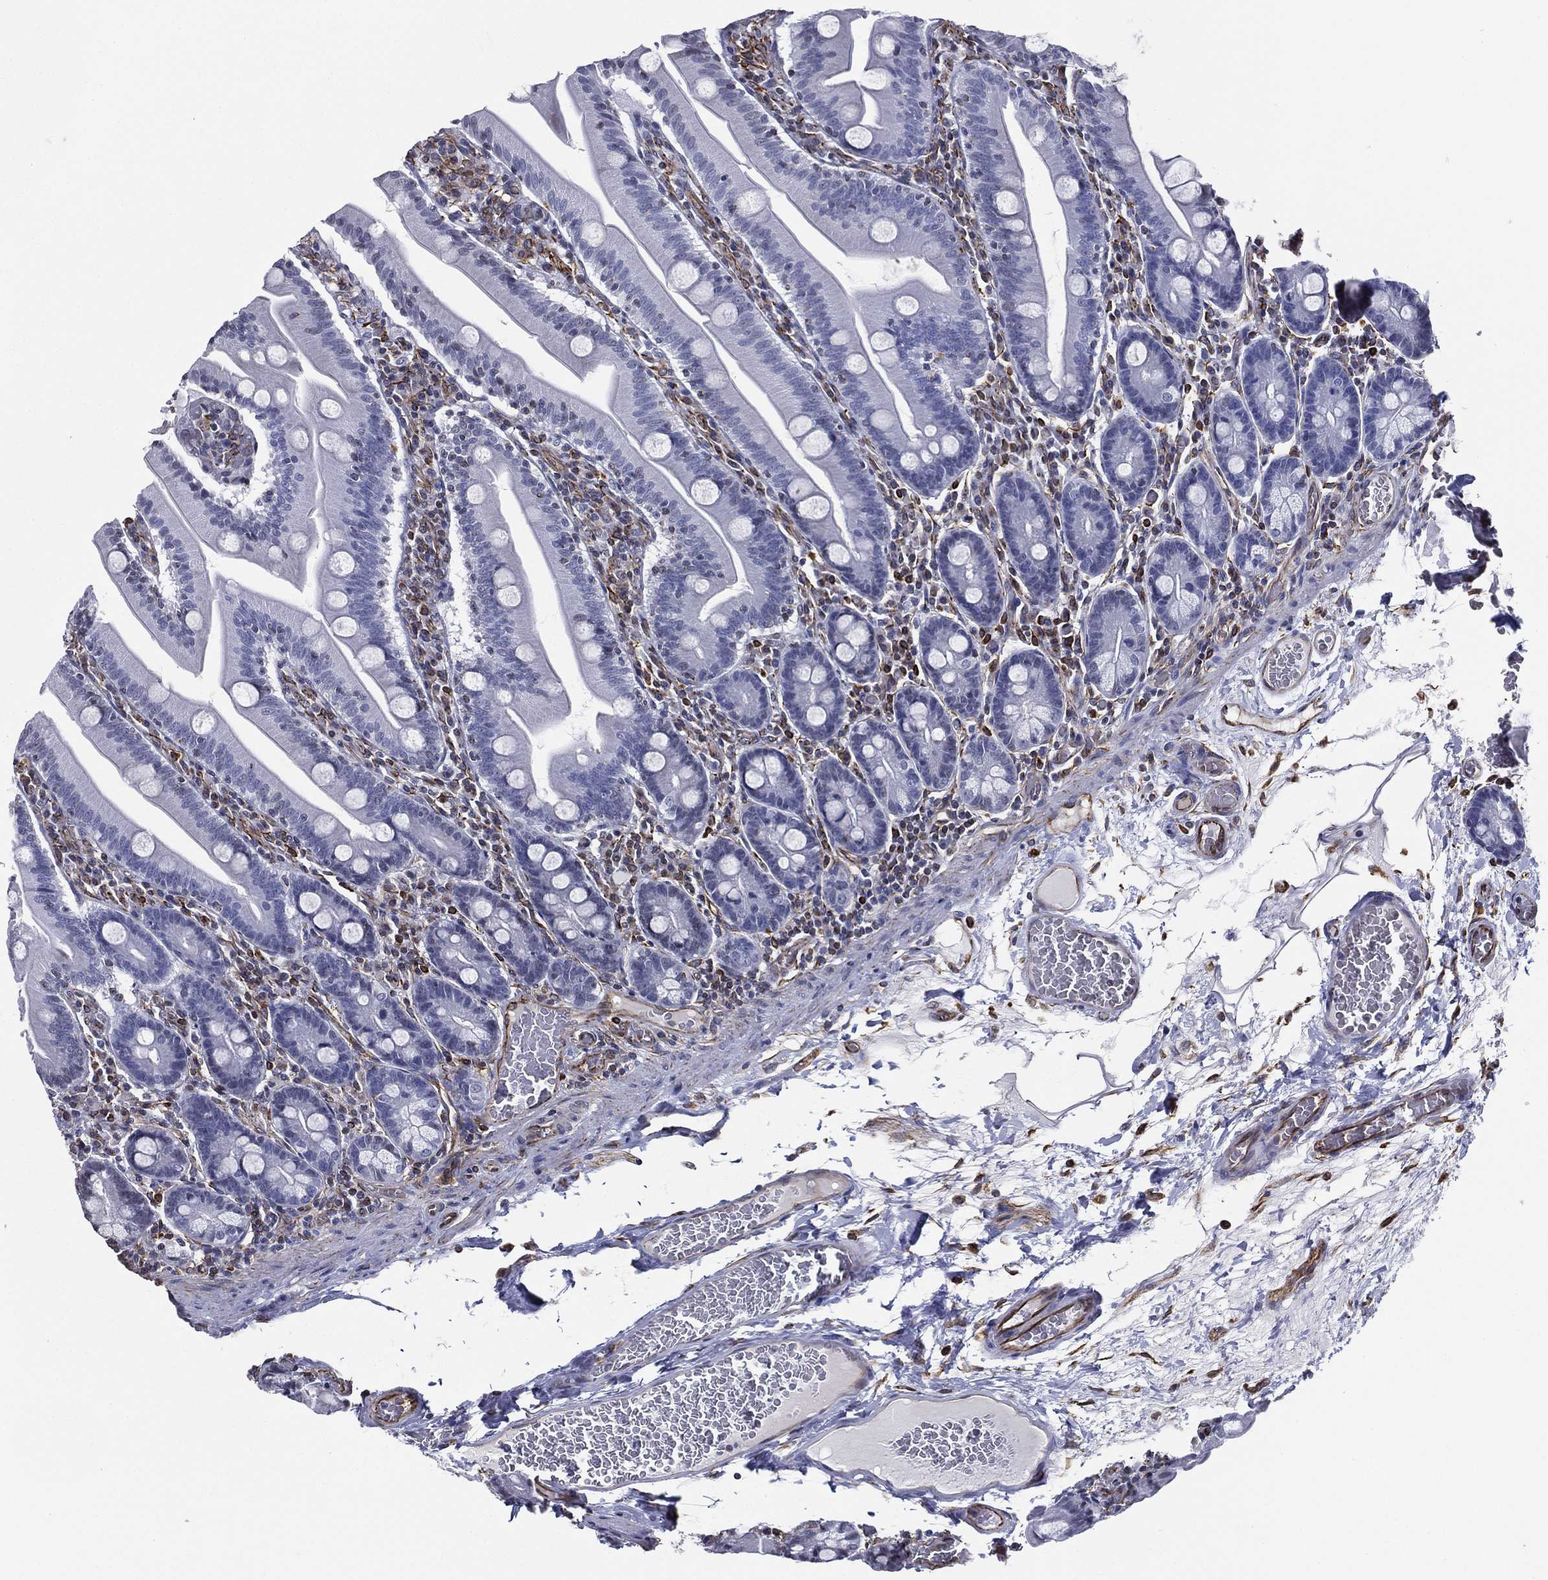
{"staining": {"intensity": "negative", "quantity": "none", "location": "none"}, "tissue": "small intestine", "cell_type": "Glandular cells", "image_type": "normal", "snomed": [{"axis": "morphology", "description": "Normal tissue, NOS"}, {"axis": "topography", "description": "Small intestine"}], "caption": "Immunohistochemistry (IHC) micrograph of benign small intestine: human small intestine stained with DAB shows no significant protein staining in glandular cells.", "gene": "MAS1", "patient": {"sex": "male", "age": 37}}